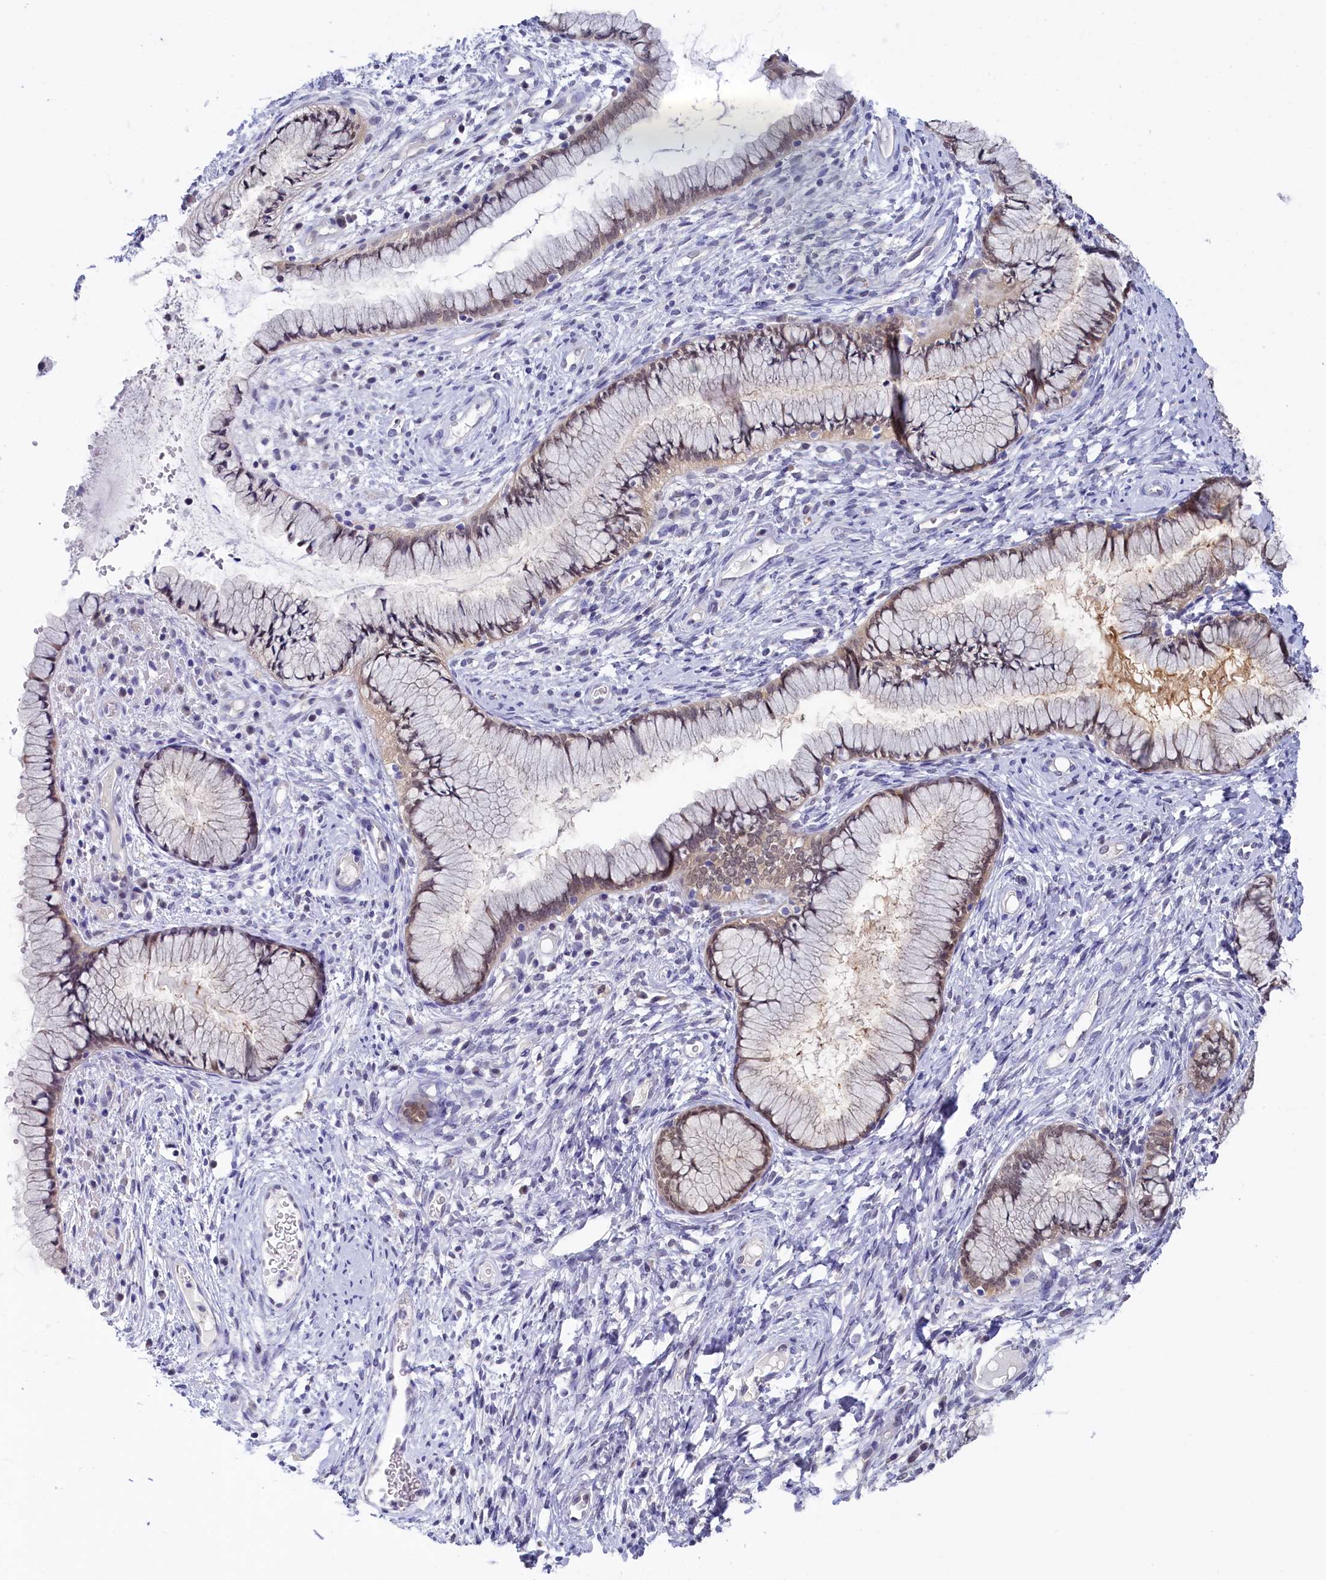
{"staining": {"intensity": "weak", "quantity": "25%-75%", "location": "cytoplasmic/membranous"}, "tissue": "cervix", "cell_type": "Glandular cells", "image_type": "normal", "snomed": [{"axis": "morphology", "description": "Normal tissue, NOS"}, {"axis": "topography", "description": "Cervix"}], "caption": "Immunohistochemical staining of unremarkable cervix displays weak cytoplasmic/membranous protein staining in approximately 25%-75% of glandular cells. (brown staining indicates protein expression, while blue staining denotes nuclei).", "gene": "C11orf54", "patient": {"sex": "female", "age": 42}}